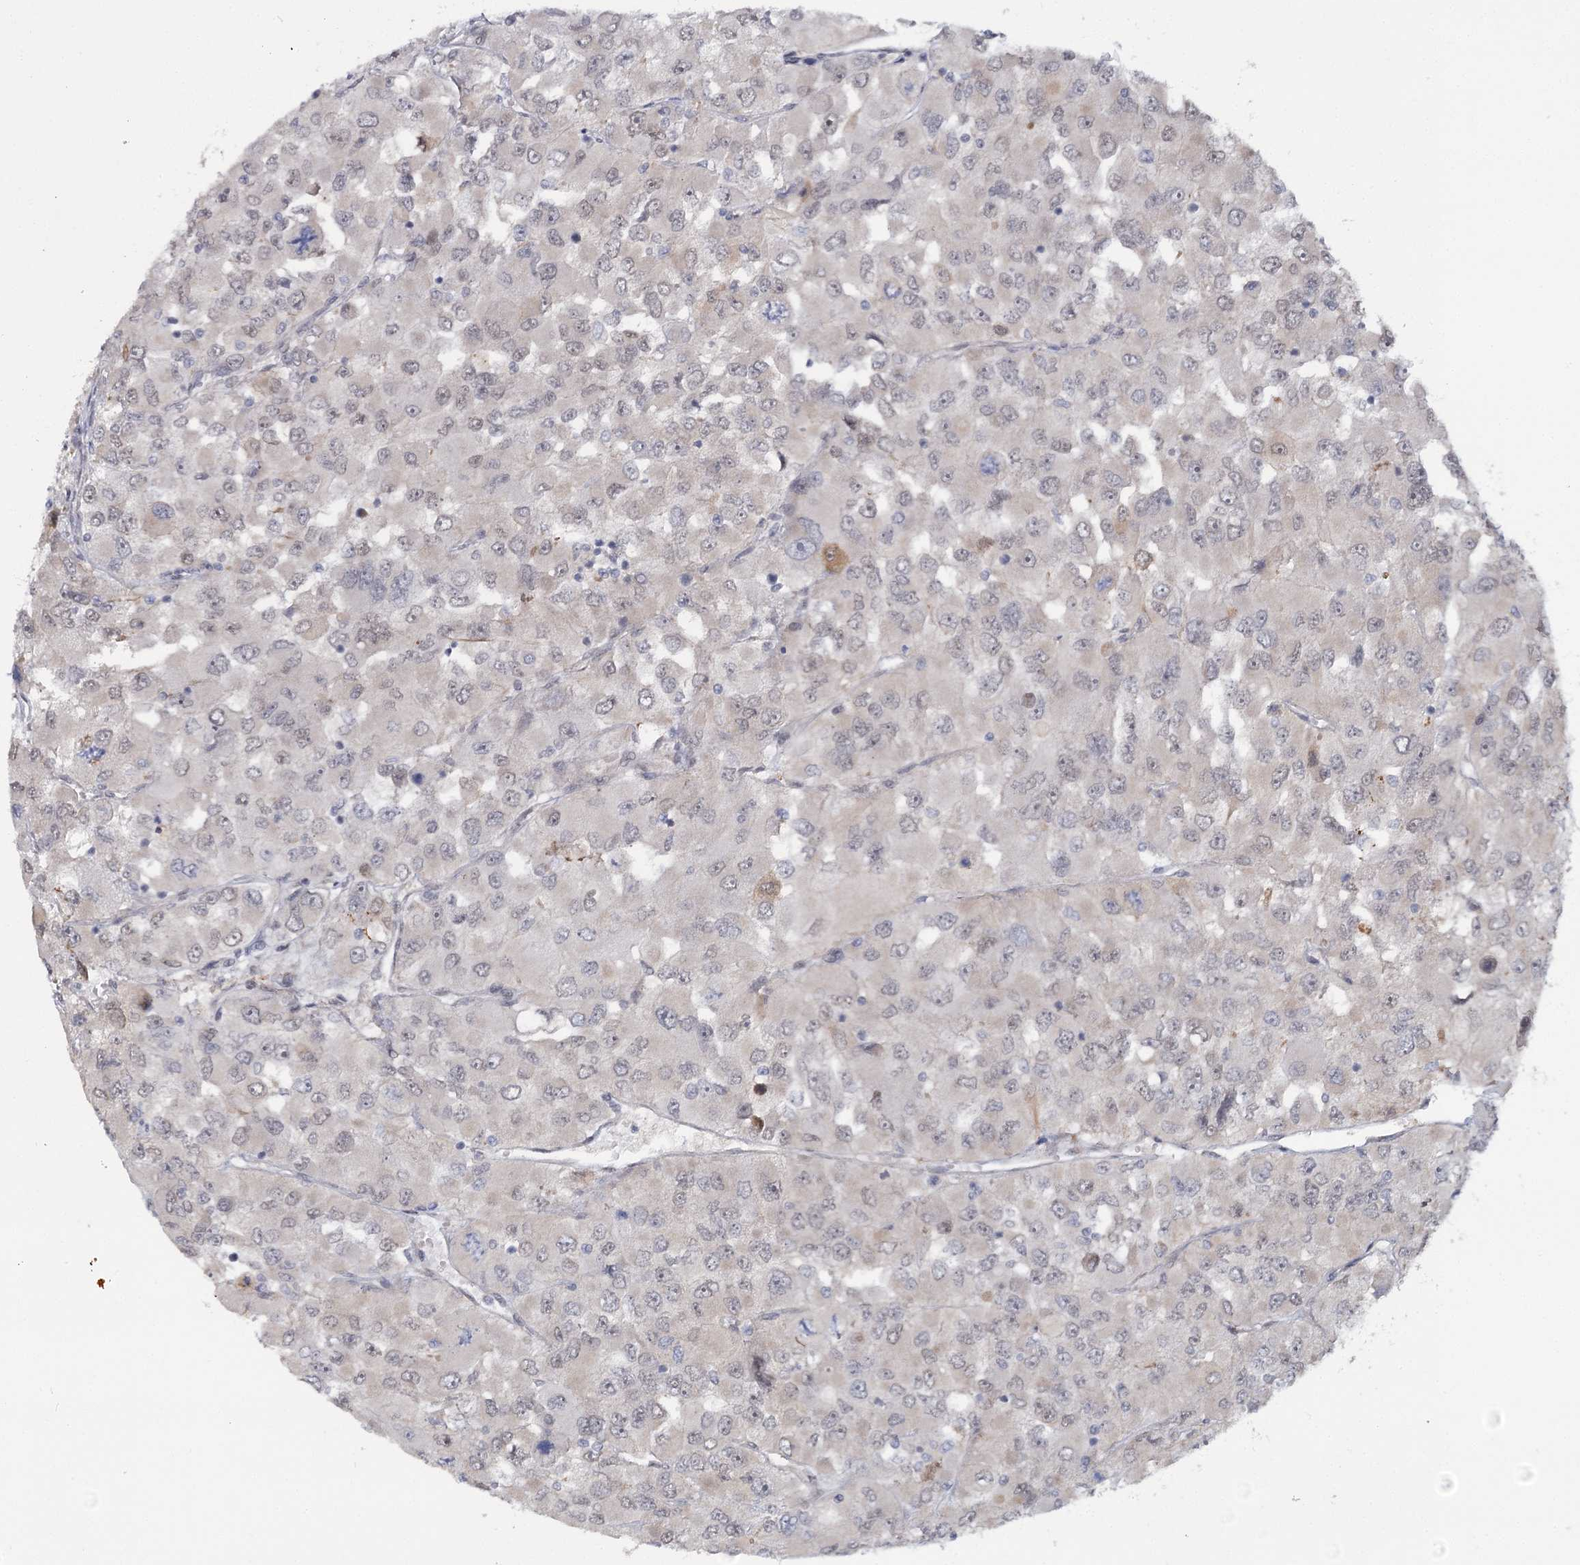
{"staining": {"intensity": "negative", "quantity": "none", "location": "none"}, "tissue": "renal cancer", "cell_type": "Tumor cells", "image_type": "cancer", "snomed": [{"axis": "morphology", "description": "Adenocarcinoma, NOS"}, {"axis": "topography", "description": "Kidney"}], "caption": "Tumor cells are negative for protein expression in human renal cancer. (DAB immunohistochemistry with hematoxylin counter stain).", "gene": "TBC1D9B", "patient": {"sex": "female", "age": 52}}